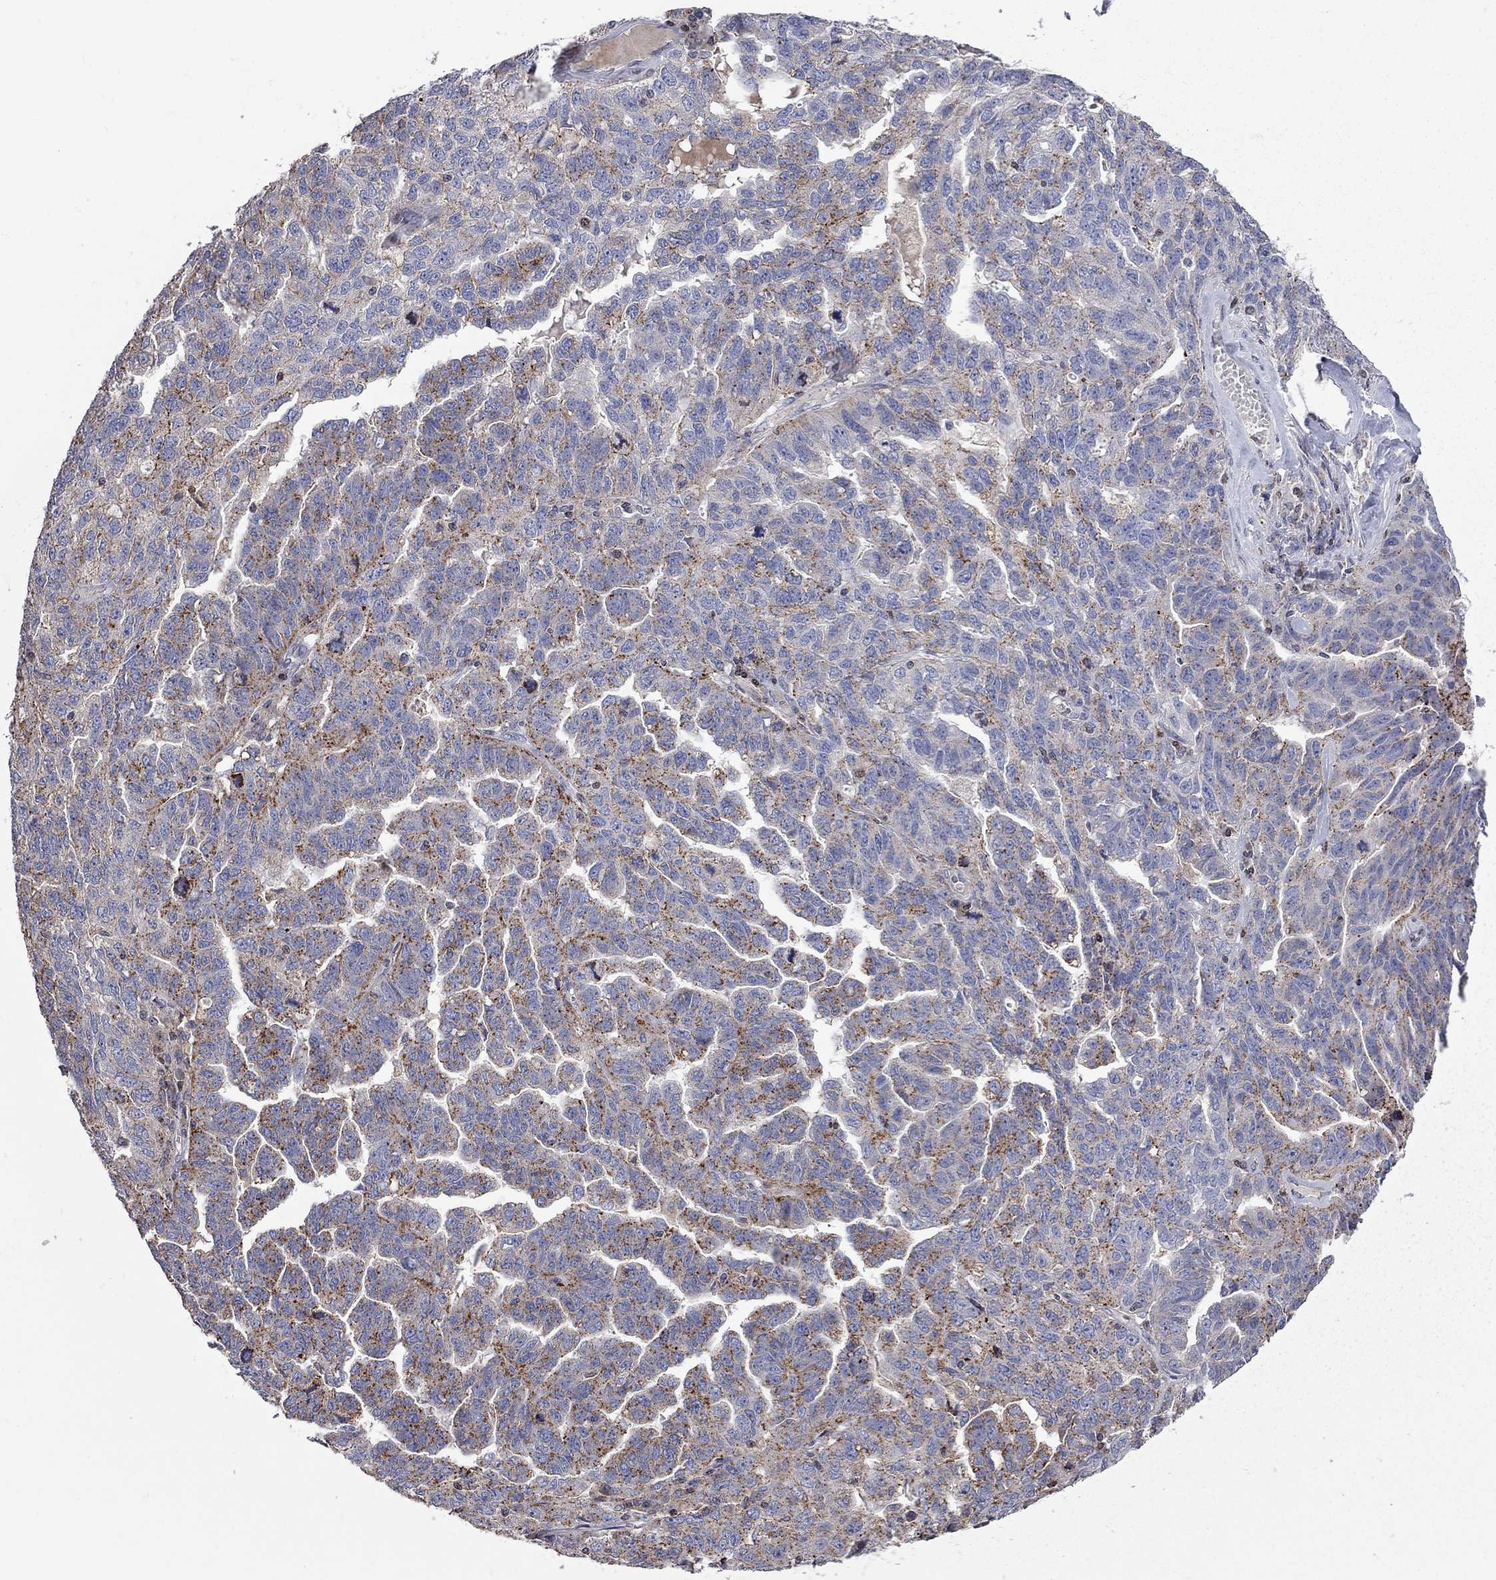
{"staining": {"intensity": "strong", "quantity": "25%-75%", "location": "cytoplasmic/membranous"}, "tissue": "ovarian cancer", "cell_type": "Tumor cells", "image_type": "cancer", "snomed": [{"axis": "morphology", "description": "Cystadenocarcinoma, serous, NOS"}, {"axis": "topography", "description": "Ovary"}], "caption": "Immunohistochemical staining of serous cystadenocarcinoma (ovarian) reveals high levels of strong cytoplasmic/membranous staining in about 25%-75% of tumor cells.", "gene": "ERN2", "patient": {"sex": "female", "age": 71}}